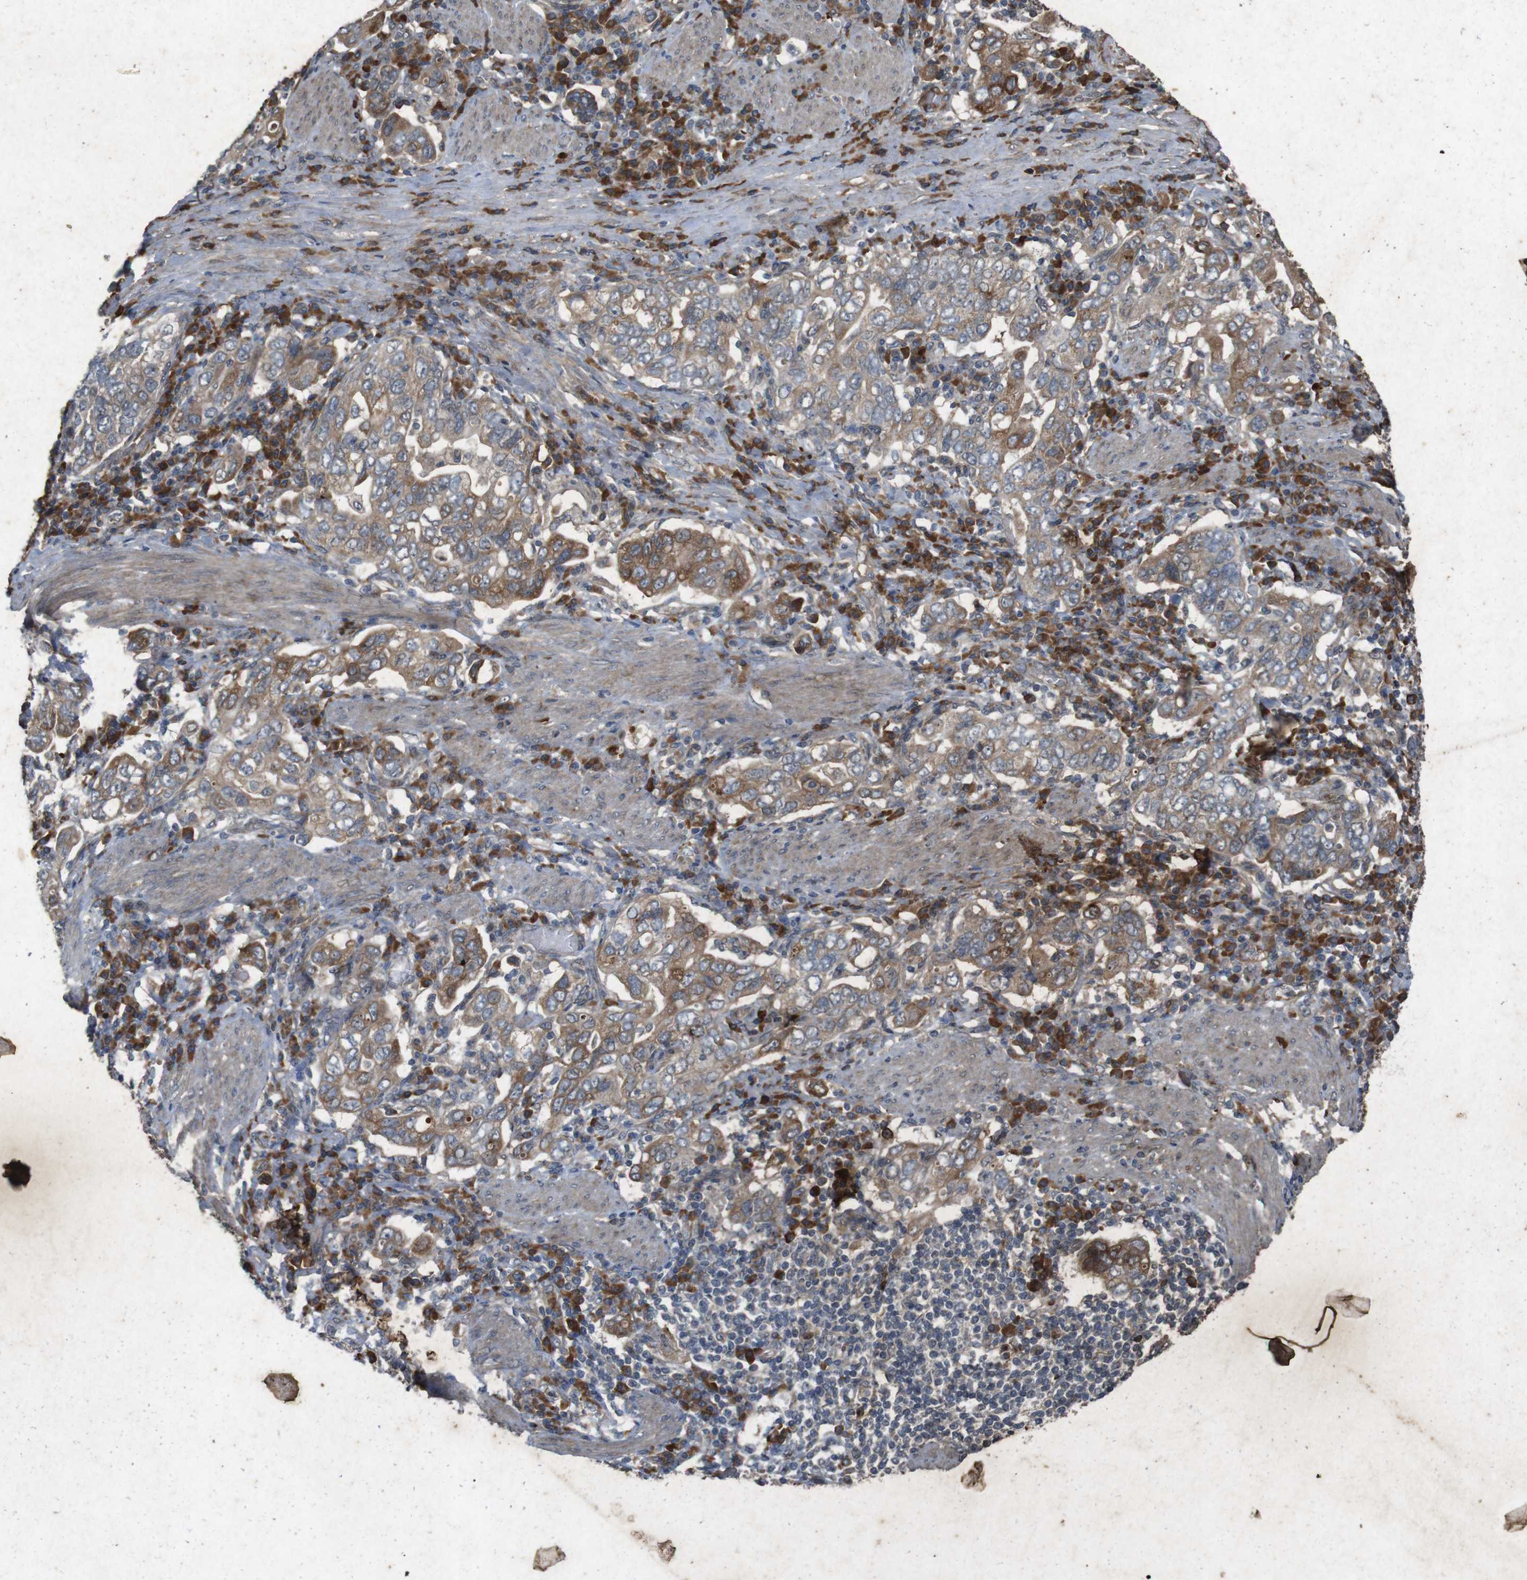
{"staining": {"intensity": "moderate", "quantity": ">75%", "location": "cytoplasmic/membranous"}, "tissue": "stomach cancer", "cell_type": "Tumor cells", "image_type": "cancer", "snomed": [{"axis": "morphology", "description": "Adenocarcinoma, NOS"}, {"axis": "topography", "description": "Stomach, upper"}], "caption": "There is medium levels of moderate cytoplasmic/membranous expression in tumor cells of stomach cancer (adenocarcinoma), as demonstrated by immunohistochemical staining (brown color).", "gene": "FLCN", "patient": {"sex": "male", "age": 62}}